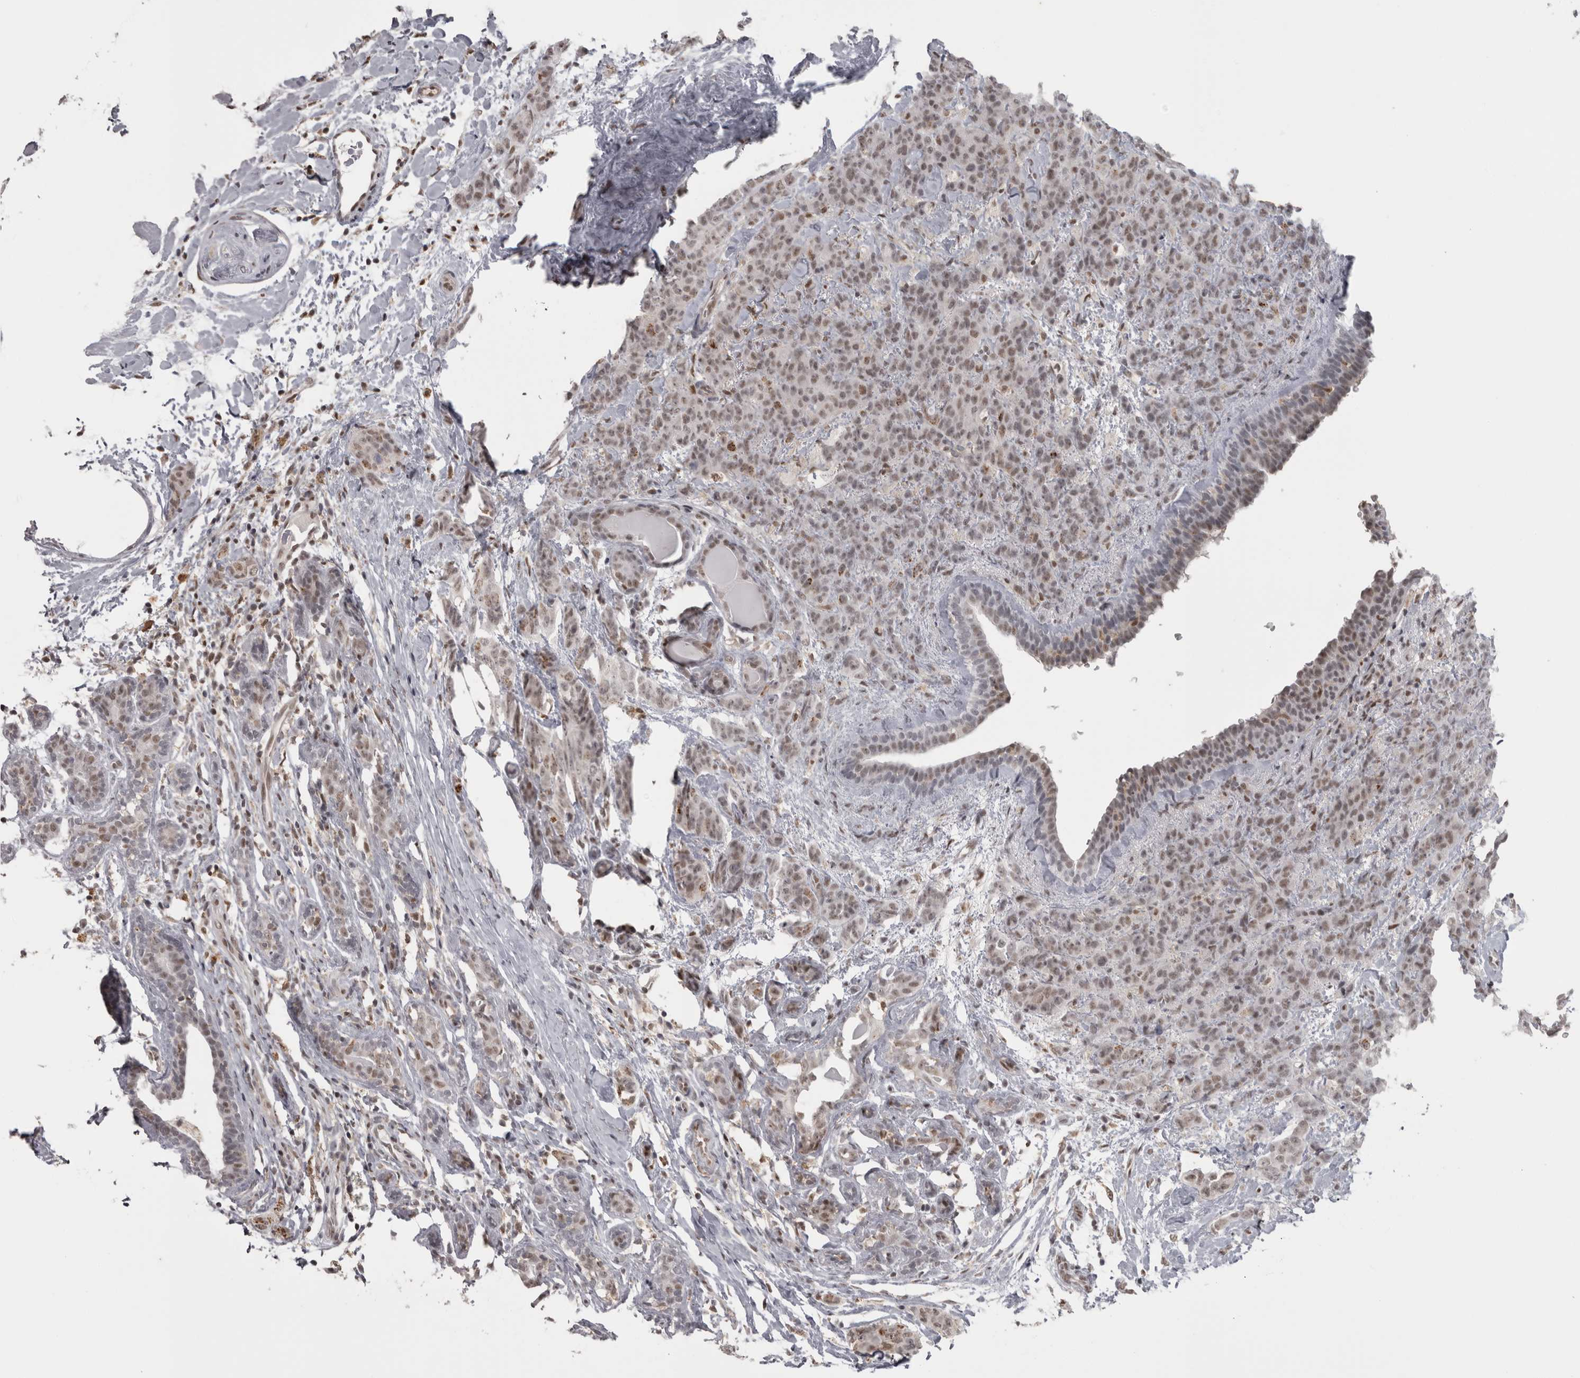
{"staining": {"intensity": "weak", "quantity": ">75%", "location": "nuclear"}, "tissue": "breast cancer", "cell_type": "Tumor cells", "image_type": "cancer", "snomed": [{"axis": "morphology", "description": "Normal tissue, NOS"}, {"axis": "morphology", "description": "Duct carcinoma"}, {"axis": "topography", "description": "Breast"}], "caption": "Intraductal carcinoma (breast) stained with DAB (3,3'-diaminobenzidine) IHC shows low levels of weak nuclear staining in approximately >75% of tumor cells. (Stains: DAB in brown, nuclei in blue, Microscopy: brightfield microscopy at high magnification).", "gene": "MICU3", "patient": {"sex": "female", "age": 40}}